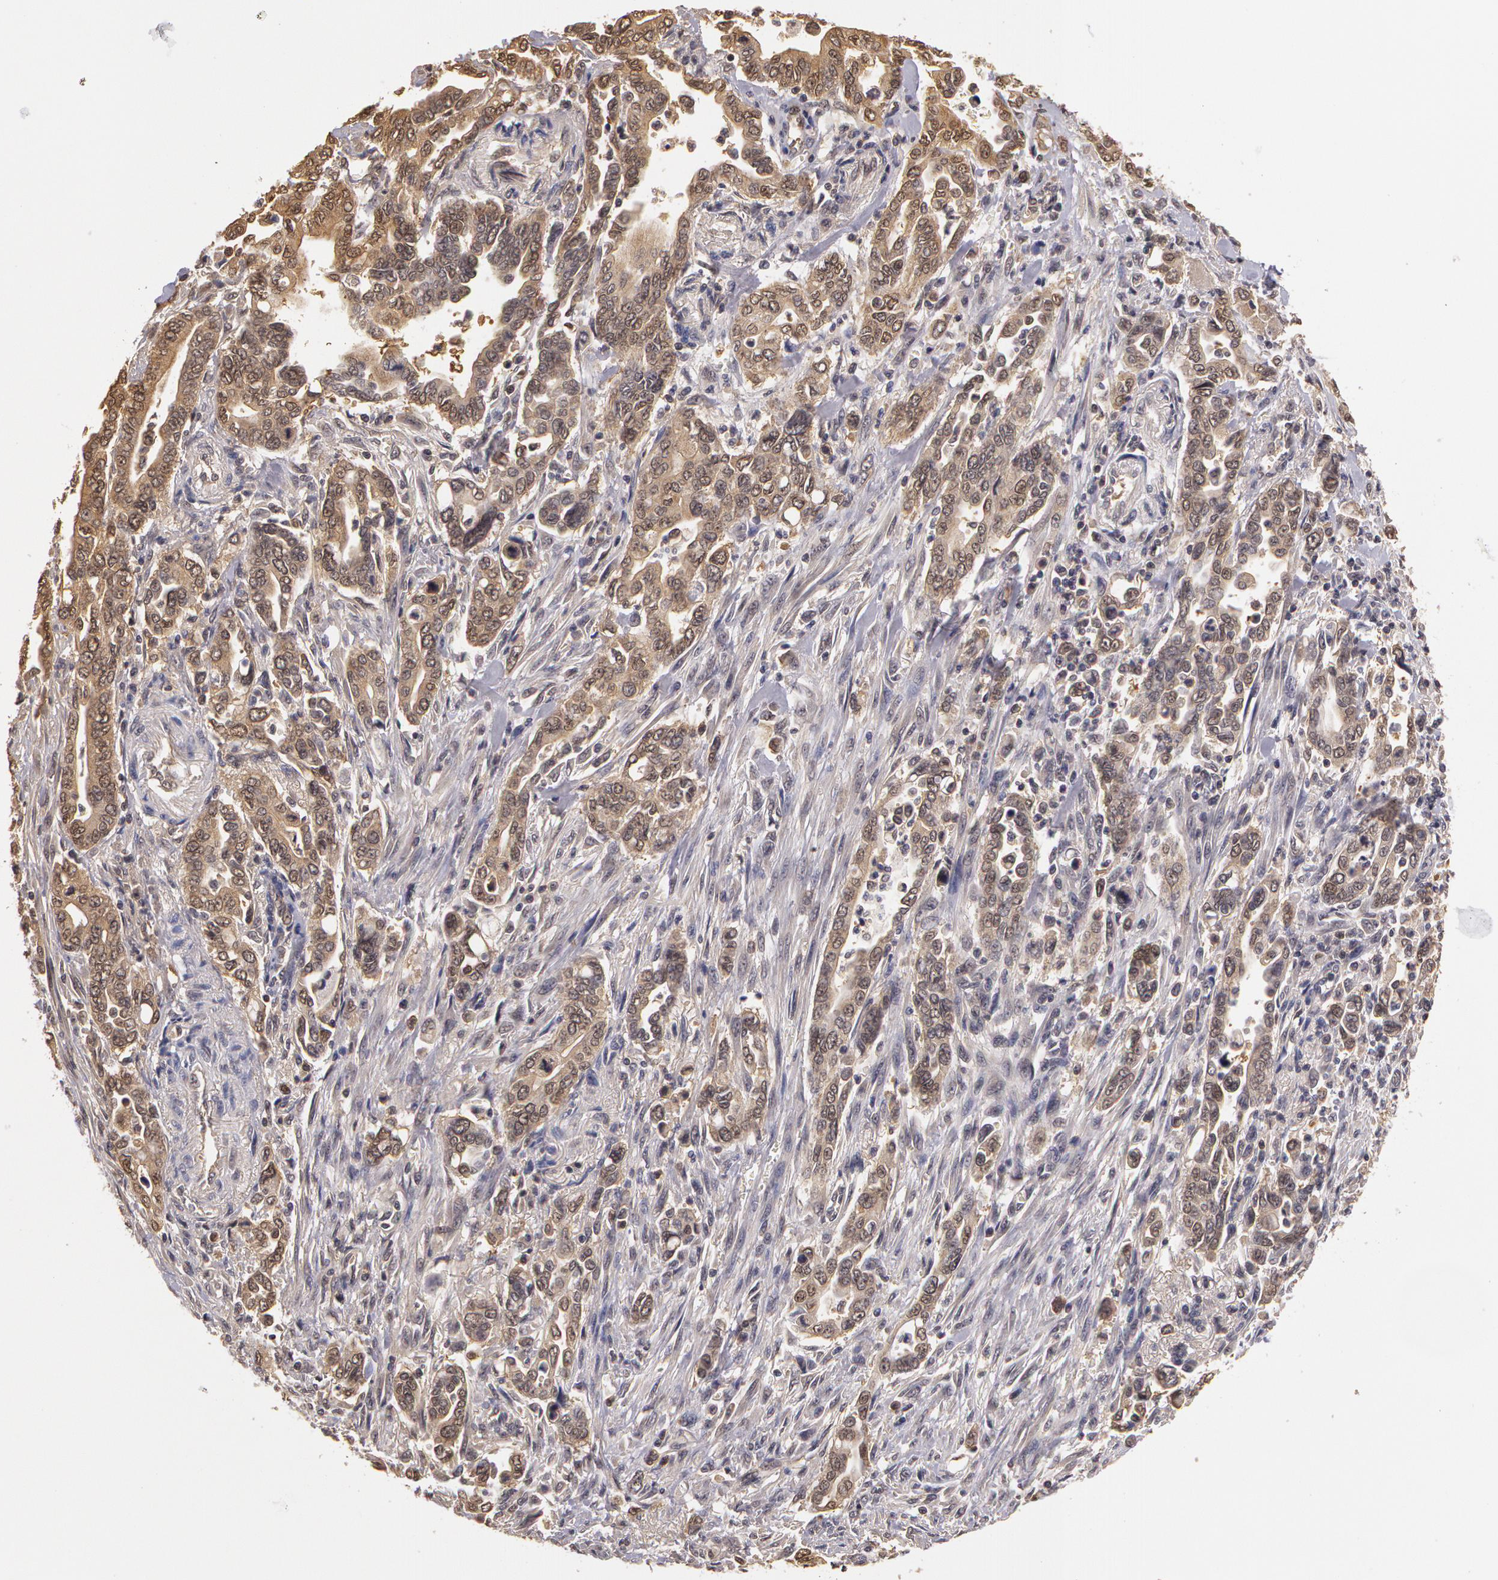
{"staining": {"intensity": "weak", "quantity": "<25%", "location": "cytoplasmic/membranous"}, "tissue": "pancreatic cancer", "cell_type": "Tumor cells", "image_type": "cancer", "snomed": [{"axis": "morphology", "description": "Adenocarcinoma, NOS"}, {"axis": "topography", "description": "Pancreas"}], "caption": "Immunohistochemistry histopathology image of human pancreatic cancer stained for a protein (brown), which exhibits no expression in tumor cells.", "gene": "AHSA1", "patient": {"sex": "female", "age": 57}}